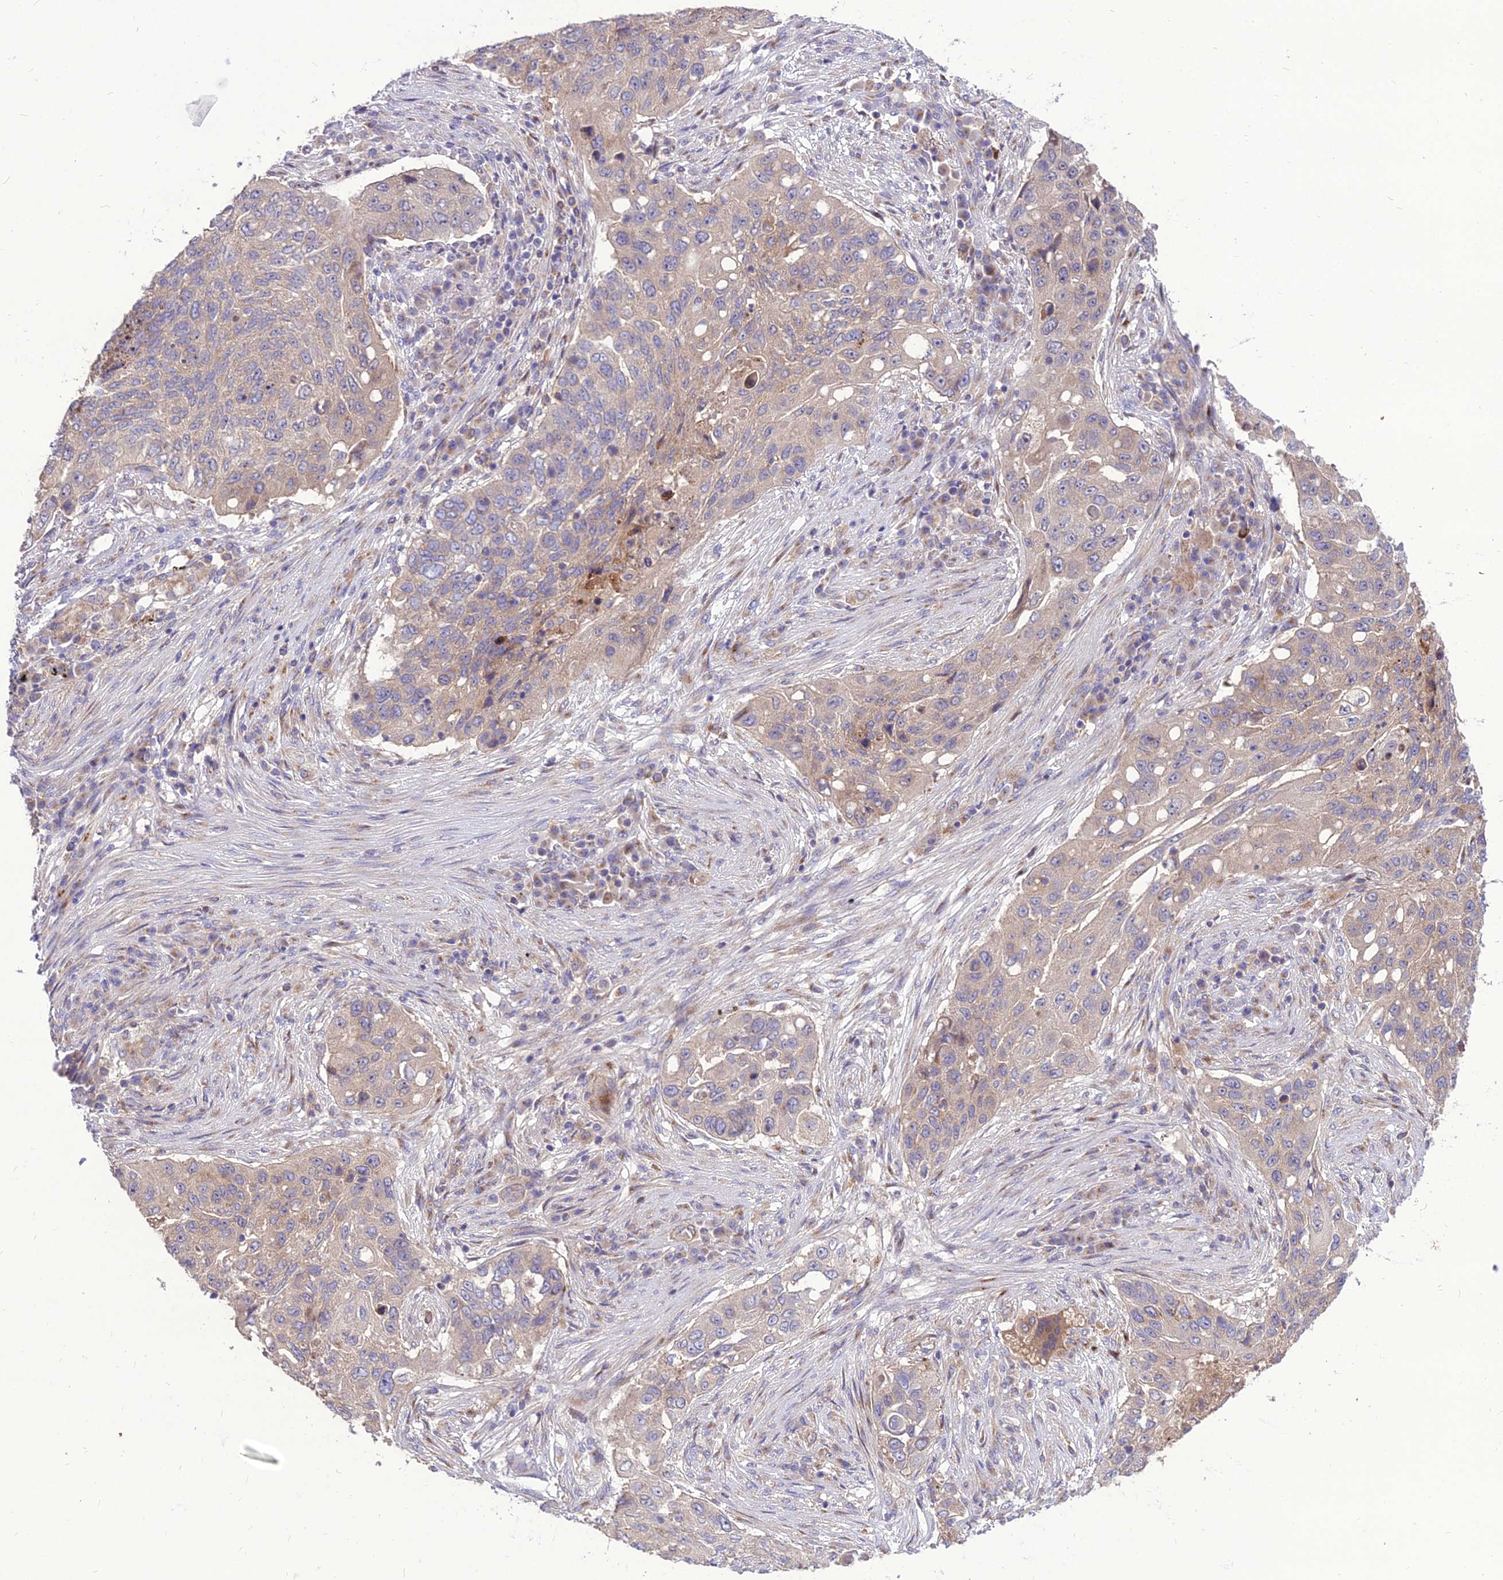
{"staining": {"intensity": "weak", "quantity": "25%-75%", "location": "cytoplasmic/membranous"}, "tissue": "lung cancer", "cell_type": "Tumor cells", "image_type": "cancer", "snomed": [{"axis": "morphology", "description": "Squamous cell carcinoma, NOS"}, {"axis": "topography", "description": "Lung"}], "caption": "Lung cancer (squamous cell carcinoma) tissue demonstrates weak cytoplasmic/membranous positivity in approximately 25%-75% of tumor cells, visualized by immunohistochemistry.", "gene": "SPRYD7", "patient": {"sex": "female", "age": 63}}